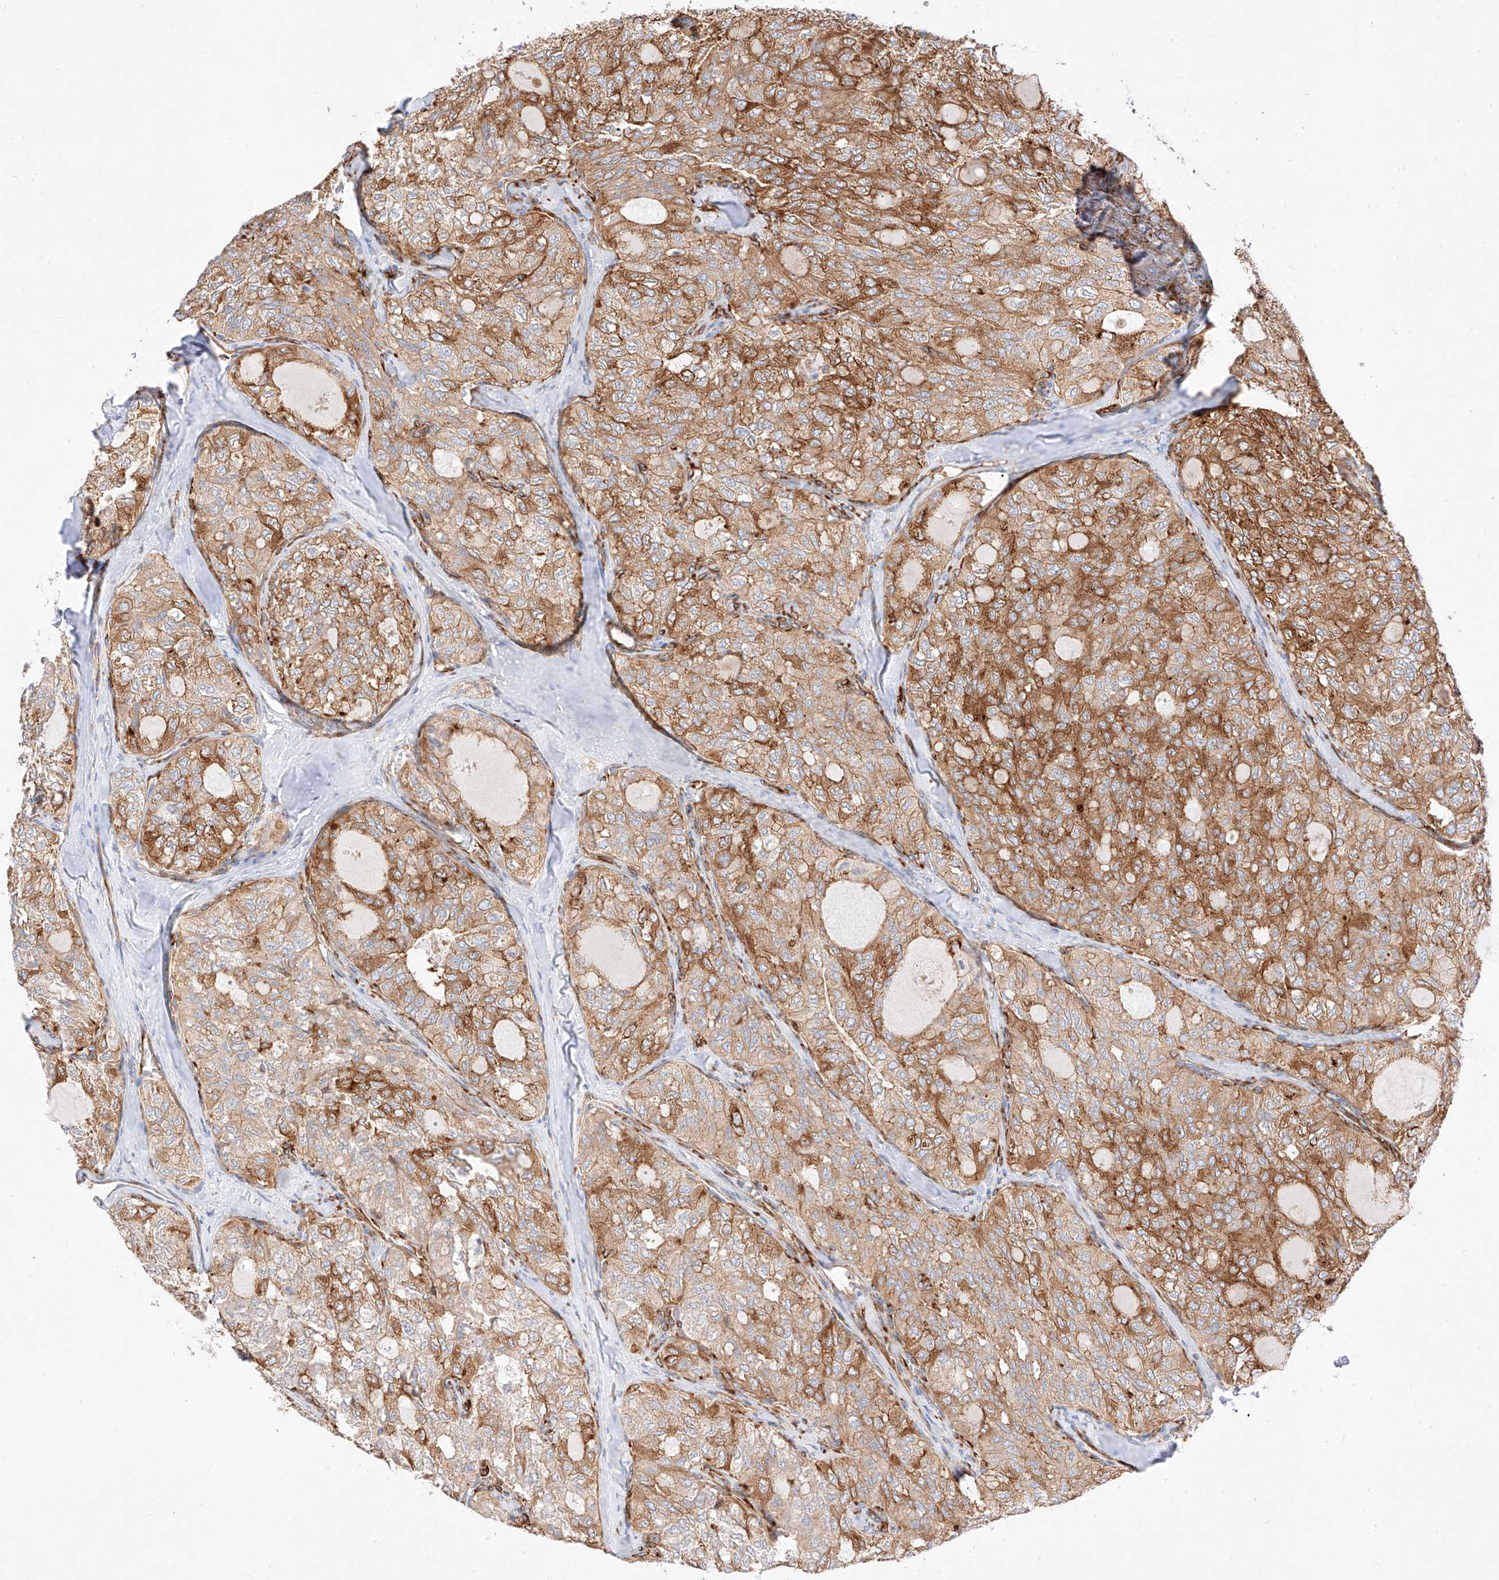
{"staining": {"intensity": "moderate", "quantity": ">75%", "location": "cytoplasmic/membranous"}, "tissue": "thyroid cancer", "cell_type": "Tumor cells", "image_type": "cancer", "snomed": [{"axis": "morphology", "description": "Follicular adenoma carcinoma, NOS"}, {"axis": "topography", "description": "Thyroid gland"}], "caption": "Immunohistochemical staining of thyroid follicular adenoma carcinoma reveals medium levels of moderate cytoplasmic/membranous protein positivity in approximately >75% of tumor cells.", "gene": "CSGALNACT2", "patient": {"sex": "male", "age": 75}}